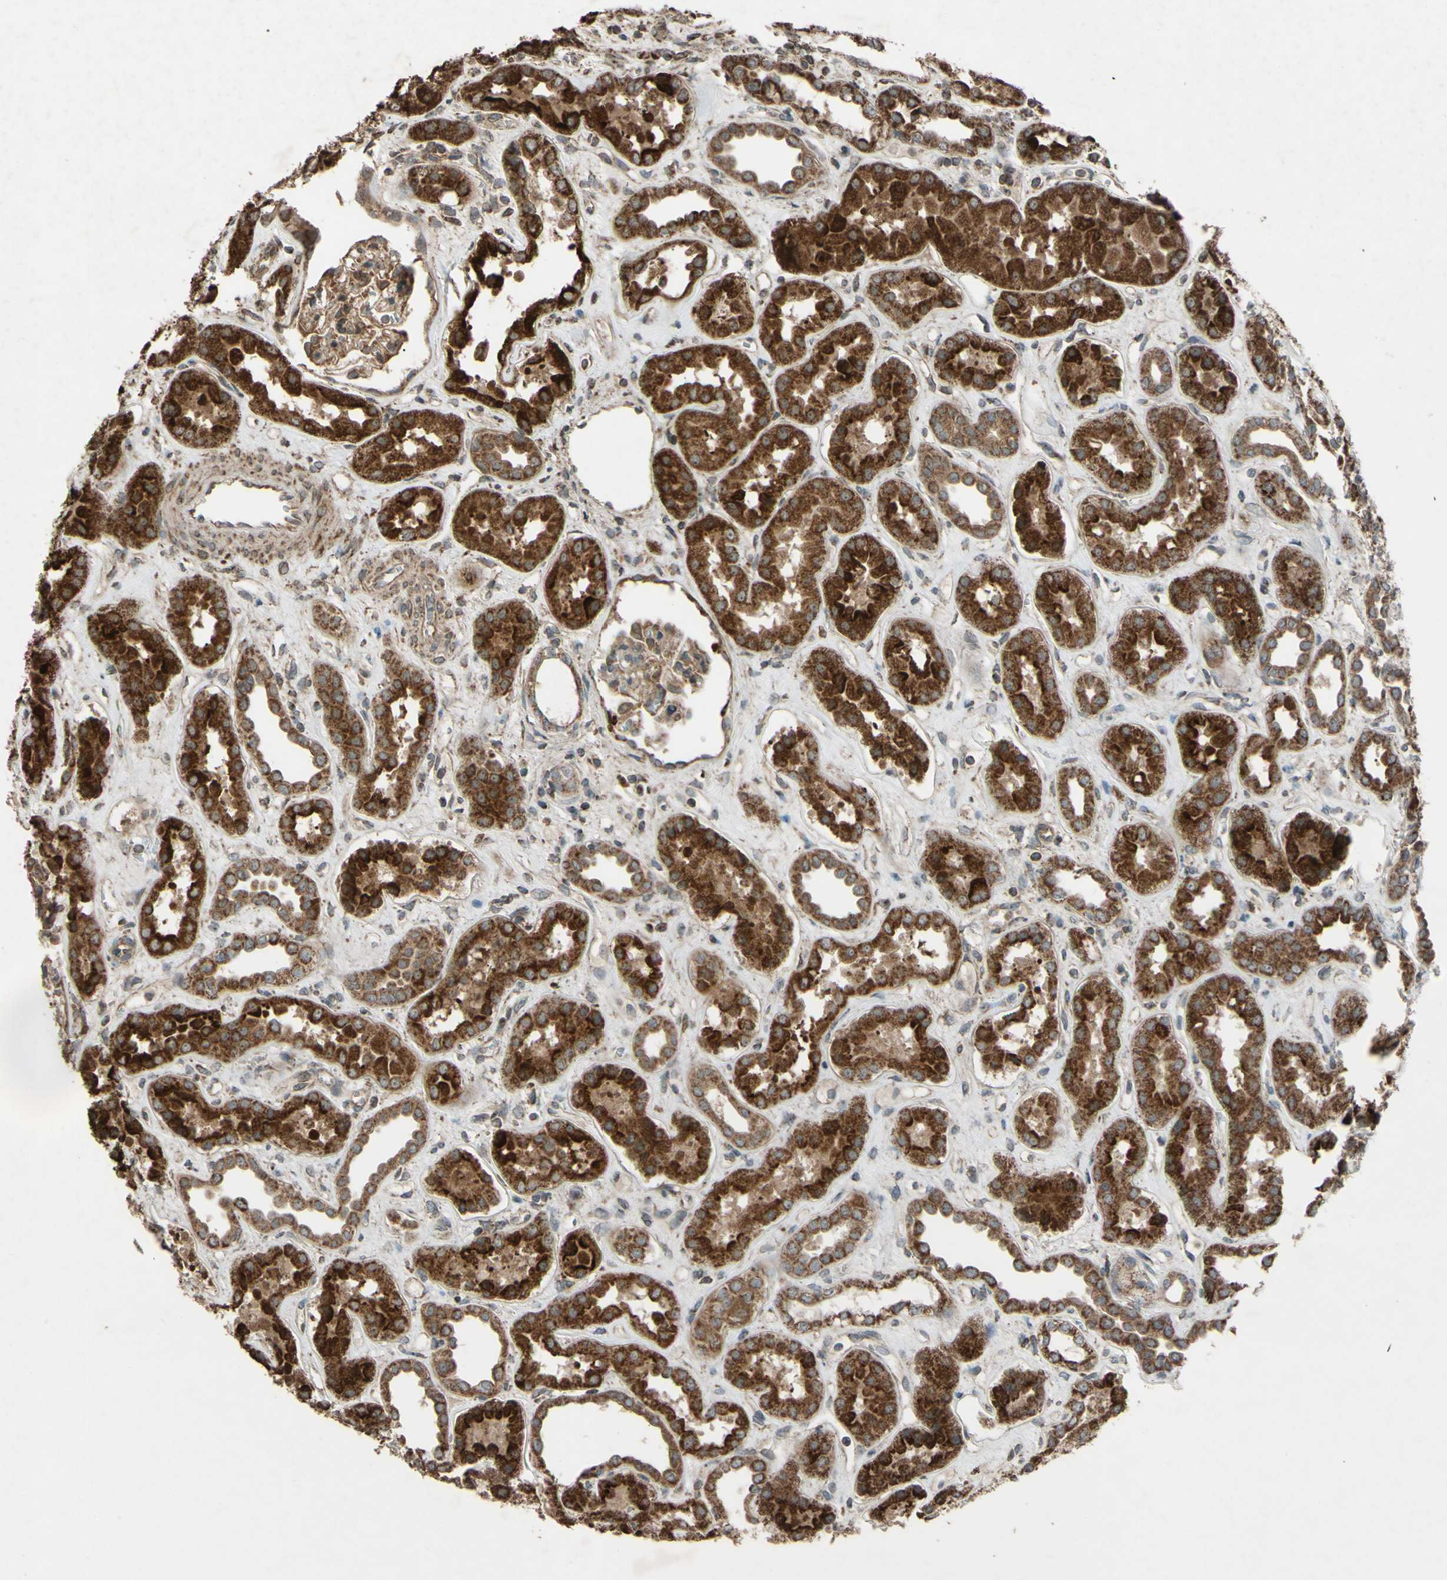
{"staining": {"intensity": "weak", "quantity": ">75%", "location": "cytoplasmic/membranous"}, "tissue": "kidney", "cell_type": "Cells in glomeruli", "image_type": "normal", "snomed": [{"axis": "morphology", "description": "Normal tissue, NOS"}, {"axis": "topography", "description": "Kidney"}], "caption": "Unremarkable kidney was stained to show a protein in brown. There is low levels of weak cytoplasmic/membranous positivity in about >75% of cells in glomeruli. Nuclei are stained in blue.", "gene": "ACOT8", "patient": {"sex": "male", "age": 59}}